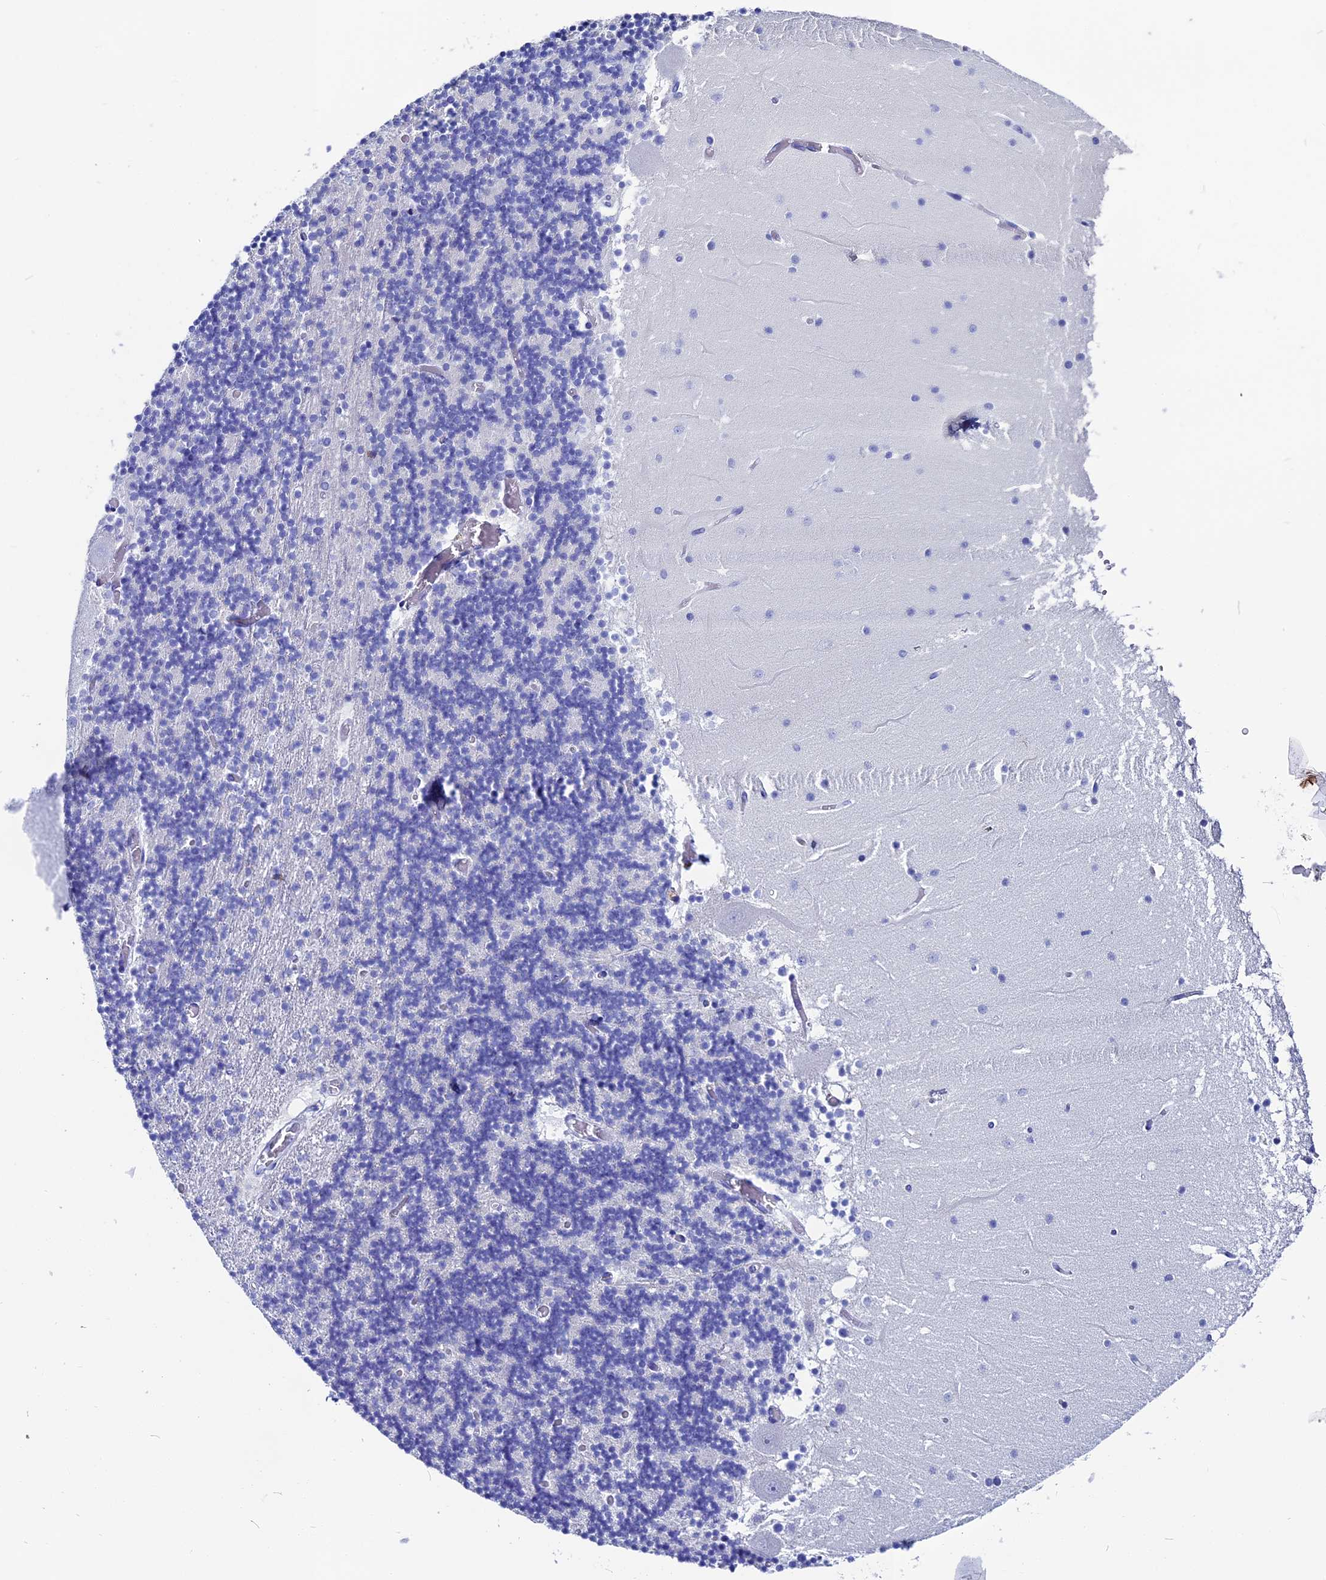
{"staining": {"intensity": "negative", "quantity": "none", "location": "none"}, "tissue": "cerebellum", "cell_type": "Cells in granular layer", "image_type": "normal", "snomed": [{"axis": "morphology", "description": "Normal tissue, NOS"}, {"axis": "topography", "description": "Cerebellum"}], "caption": "Immunohistochemistry of normal human cerebellum exhibits no expression in cells in granular layer.", "gene": "ANKRD29", "patient": {"sex": "female", "age": 28}}